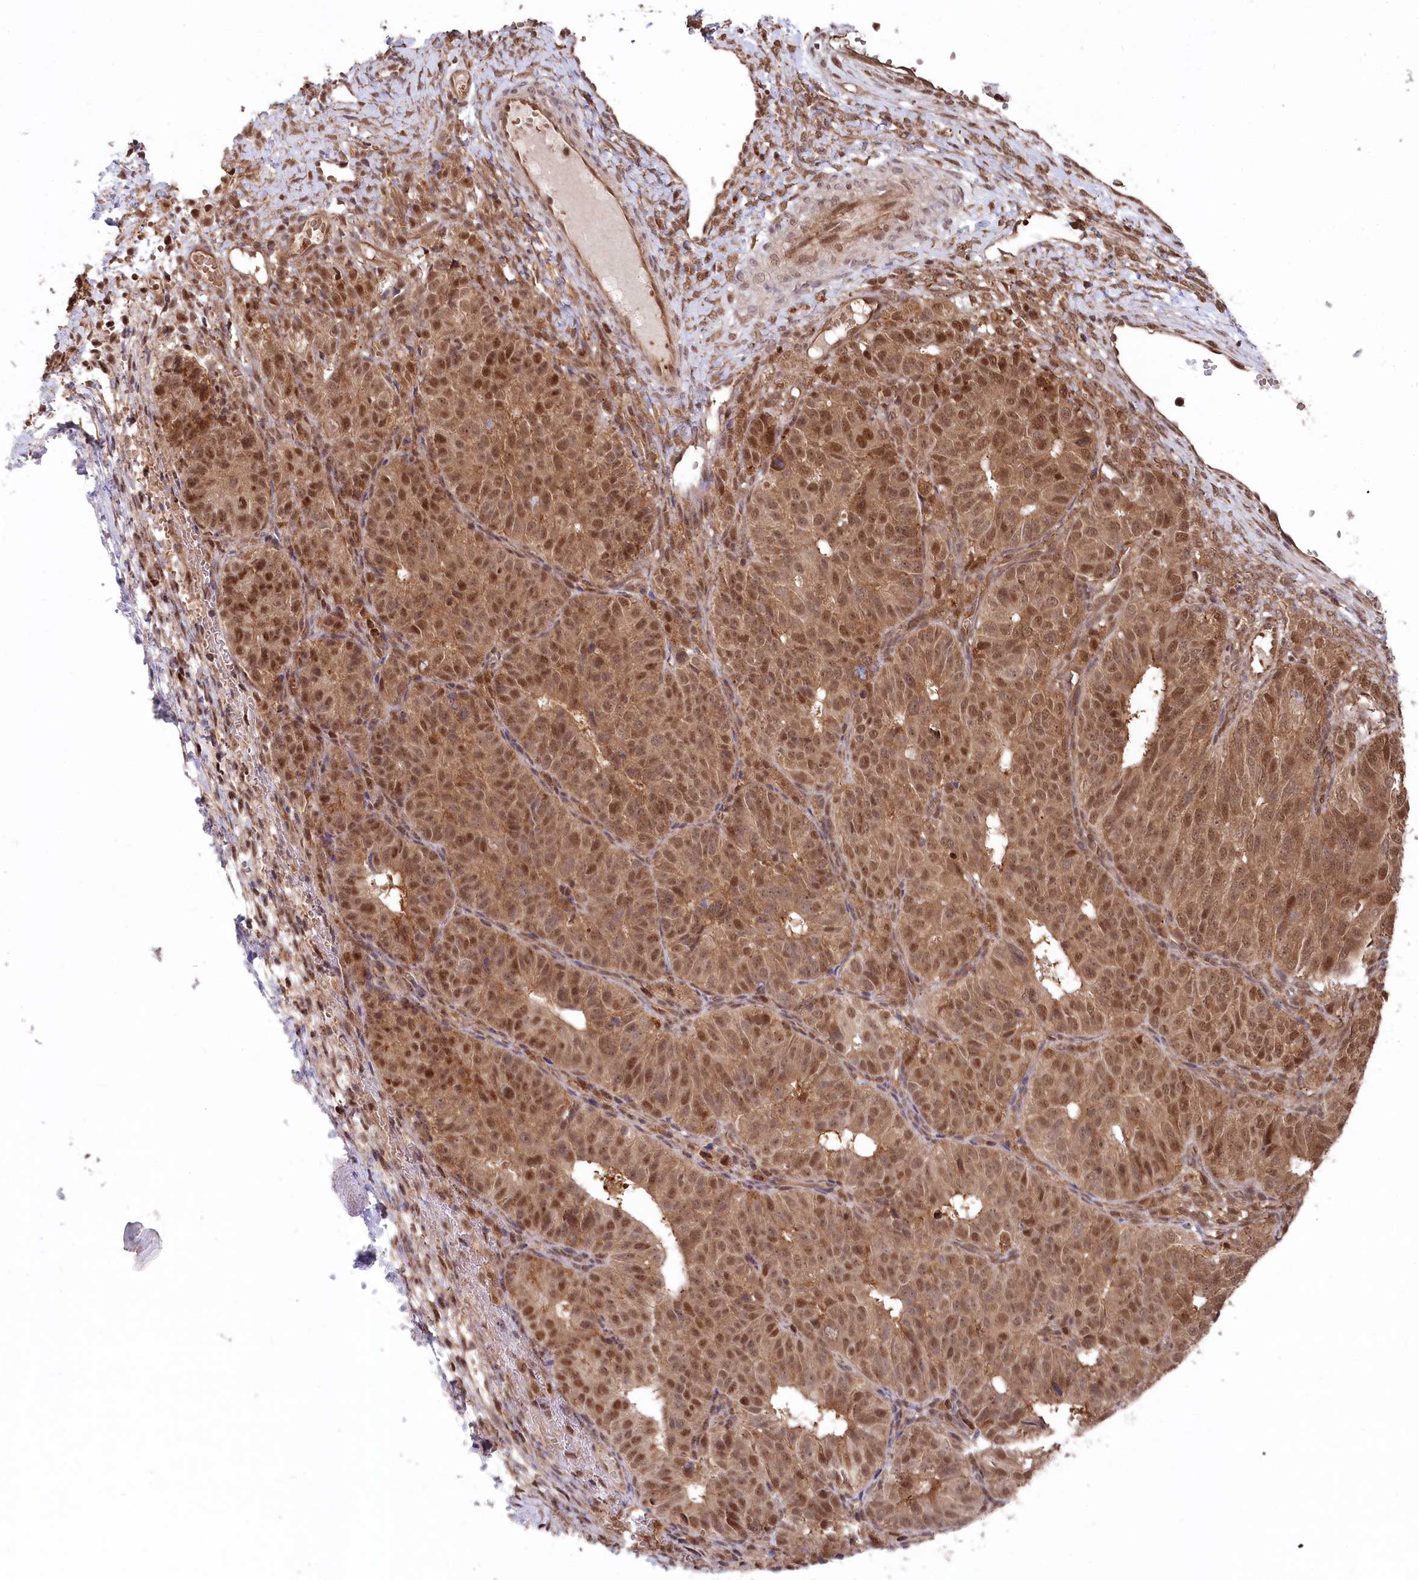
{"staining": {"intensity": "strong", "quantity": ">75%", "location": "cytoplasmic/membranous,nuclear"}, "tissue": "ovarian cancer", "cell_type": "Tumor cells", "image_type": "cancer", "snomed": [{"axis": "morphology", "description": "Carcinoma, endometroid"}, {"axis": "topography", "description": "Ovary"}], "caption": "Ovarian endometroid carcinoma was stained to show a protein in brown. There is high levels of strong cytoplasmic/membranous and nuclear expression in about >75% of tumor cells.", "gene": "PSMA1", "patient": {"sex": "female", "age": 51}}